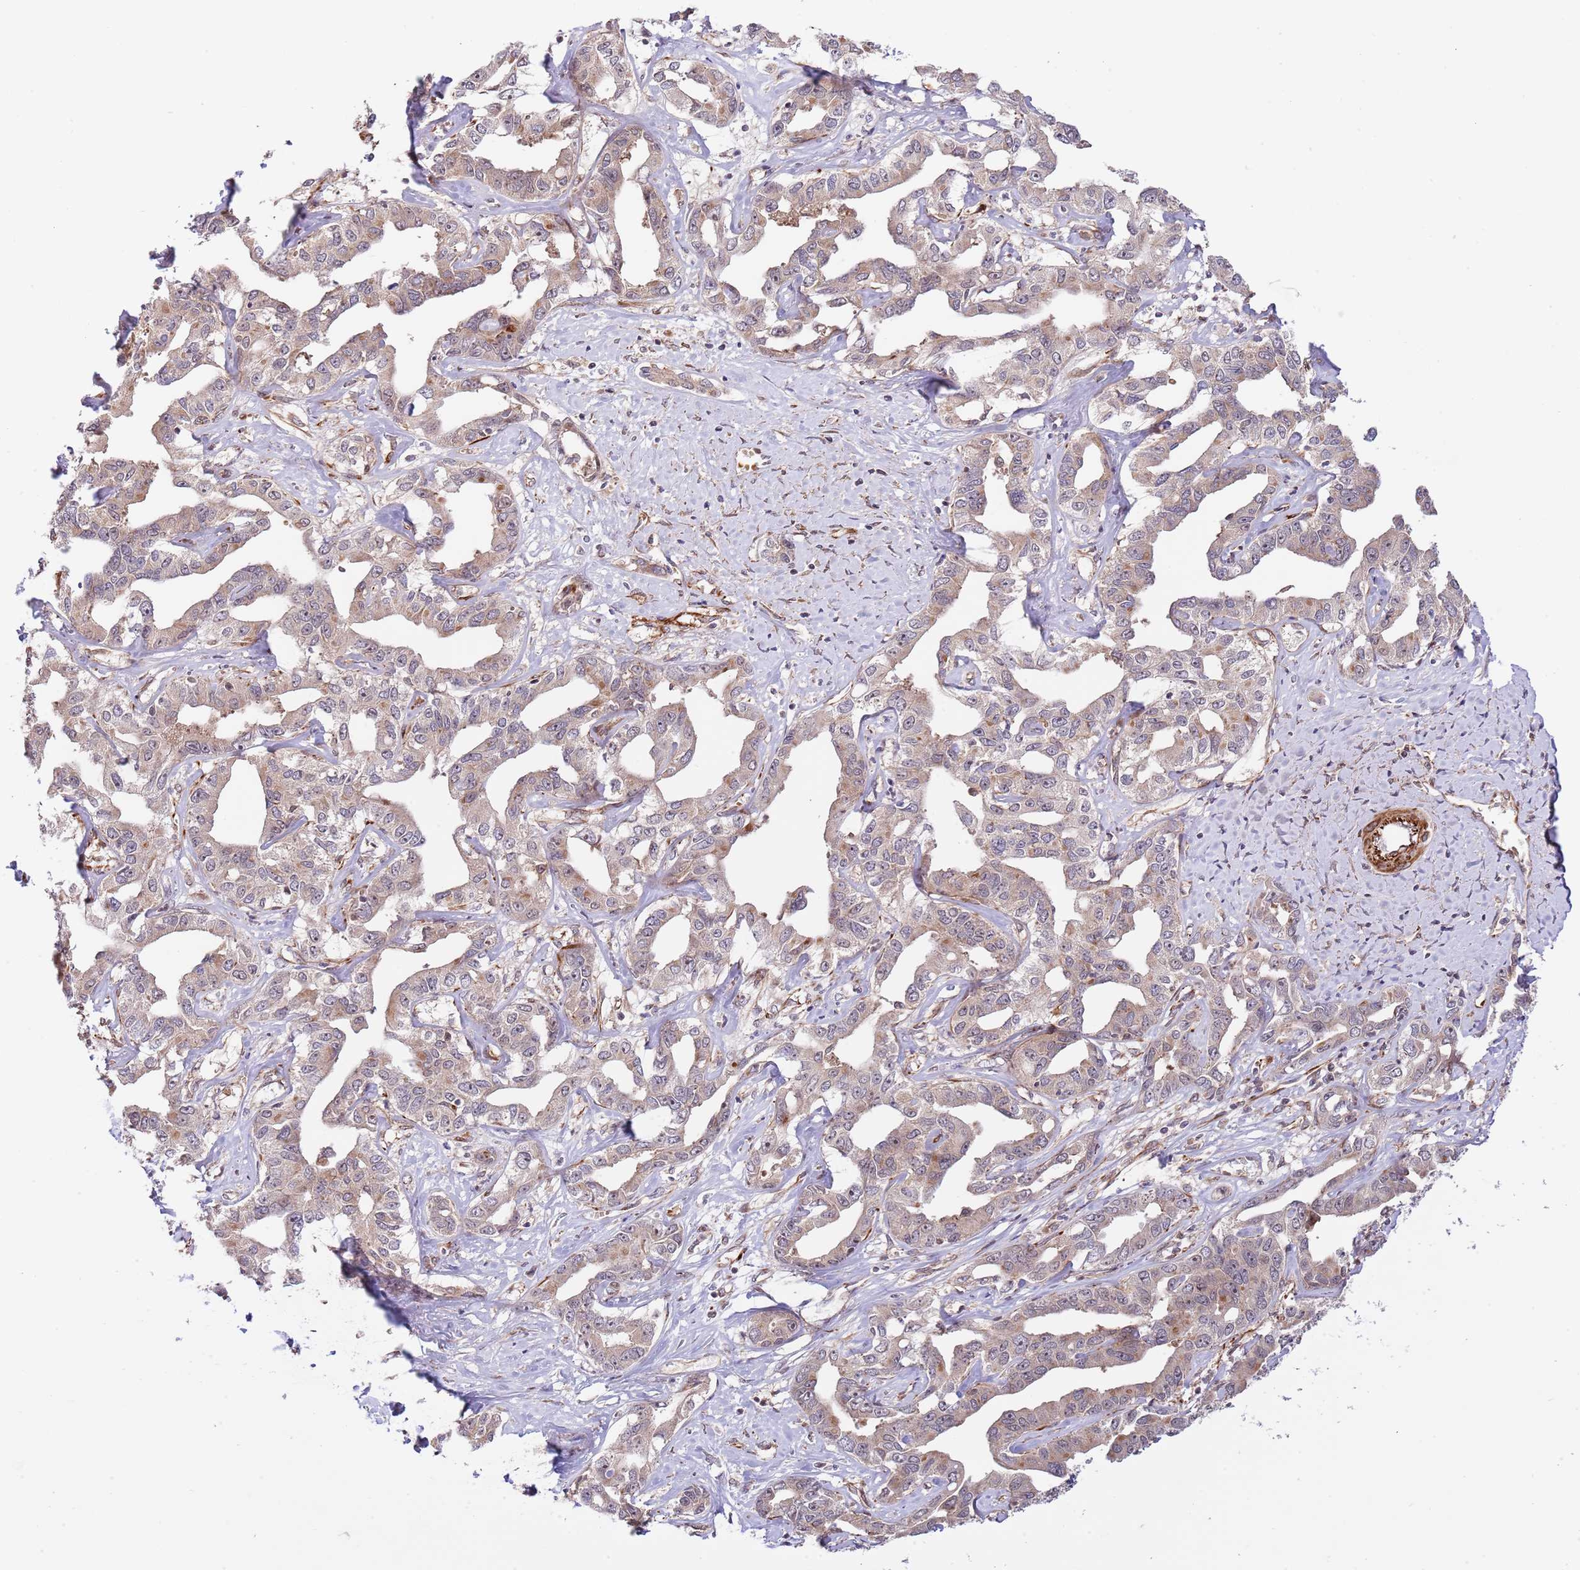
{"staining": {"intensity": "weak", "quantity": "25%-75%", "location": "cytoplasmic/membranous"}, "tissue": "liver cancer", "cell_type": "Tumor cells", "image_type": "cancer", "snomed": [{"axis": "morphology", "description": "Cholangiocarcinoma"}, {"axis": "topography", "description": "Liver"}], "caption": "Cholangiocarcinoma (liver) stained with IHC shows weak cytoplasmic/membranous positivity in approximately 25%-75% of tumor cells. (DAB (3,3'-diaminobenzidine) = brown stain, brightfield microscopy at high magnification).", "gene": "NEK3", "patient": {"sex": "male", "age": 59}}